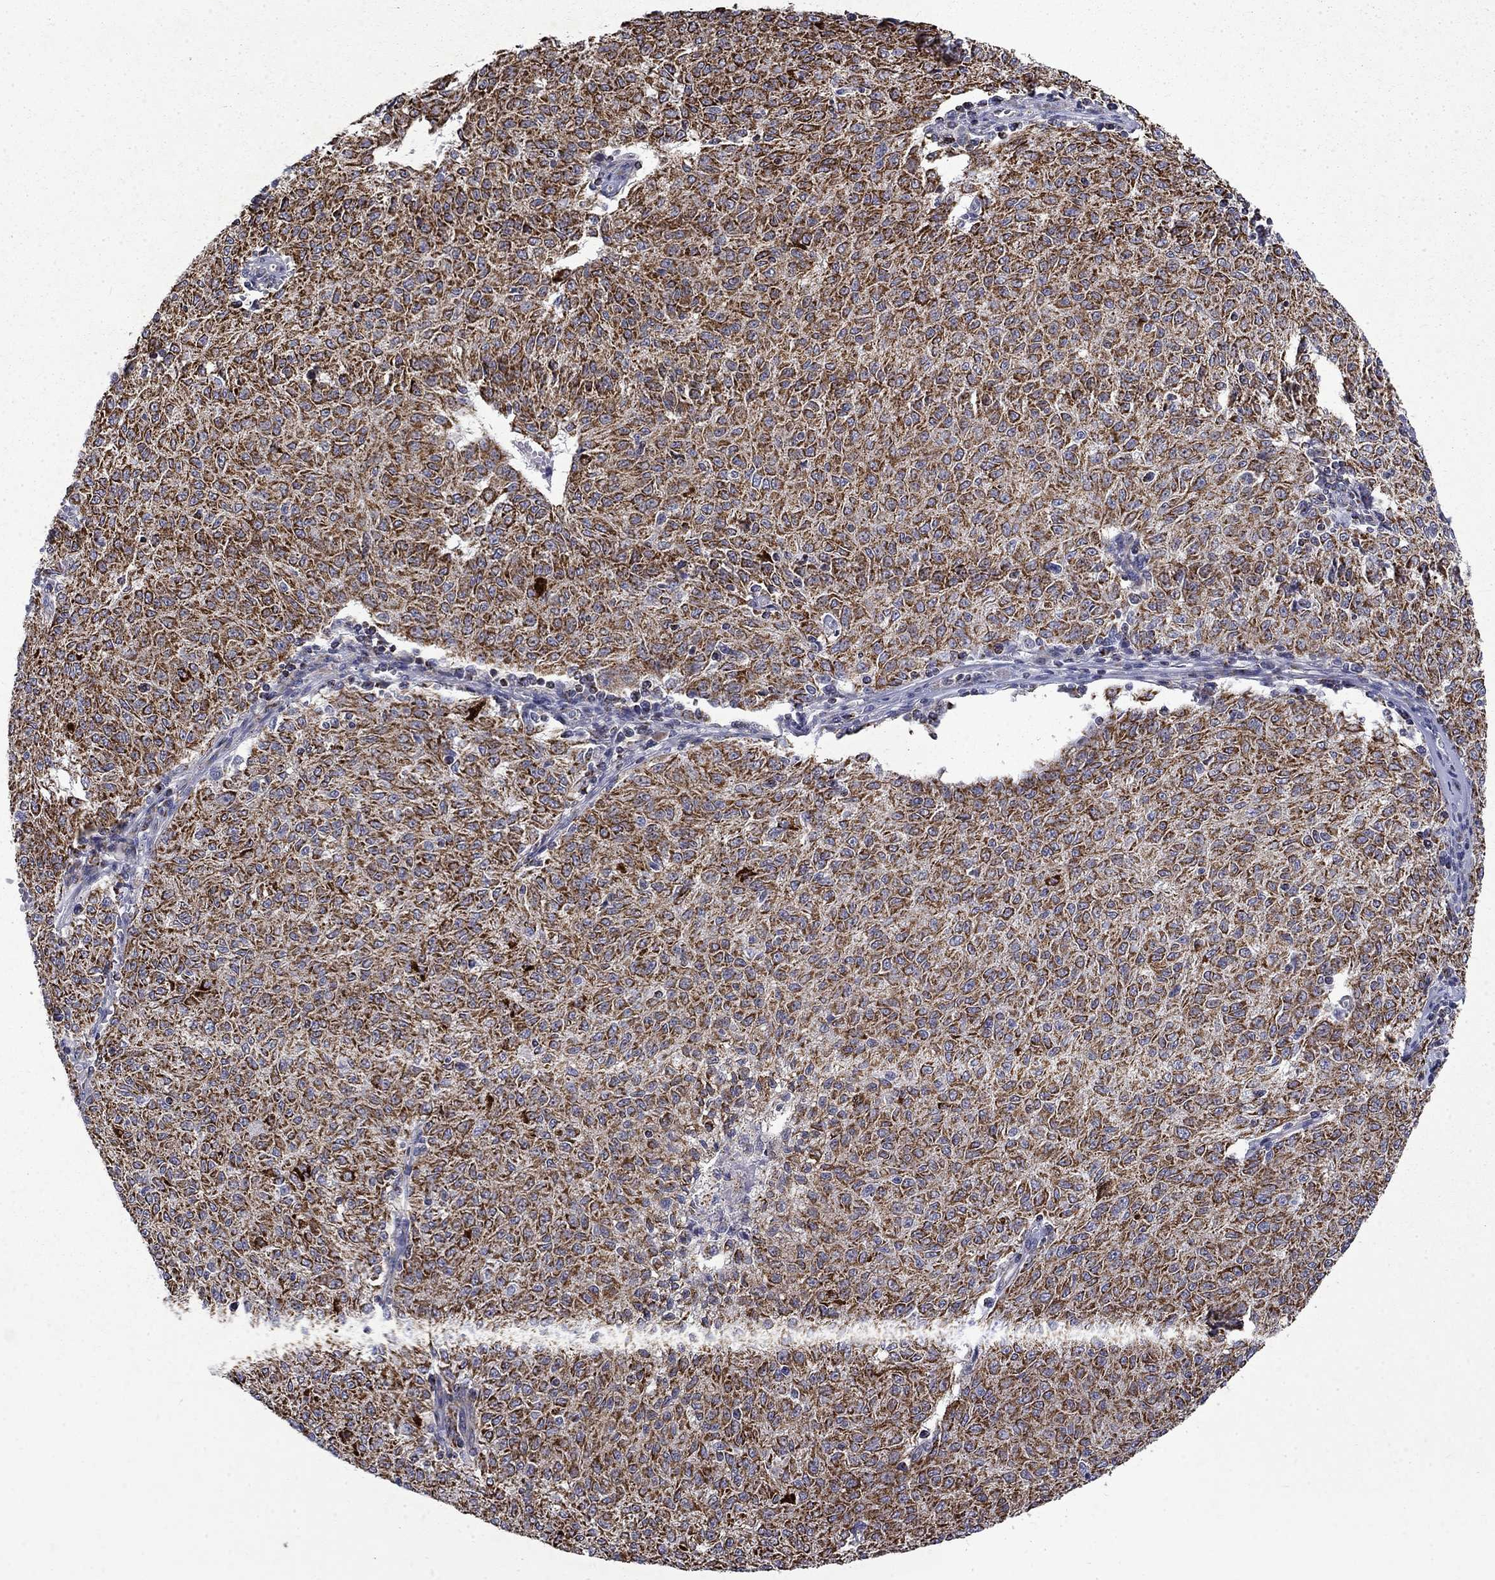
{"staining": {"intensity": "strong", "quantity": ">75%", "location": "cytoplasmic/membranous"}, "tissue": "melanoma", "cell_type": "Tumor cells", "image_type": "cancer", "snomed": [{"axis": "morphology", "description": "Malignant melanoma, NOS"}, {"axis": "topography", "description": "Skin"}], "caption": "High-magnification brightfield microscopy of malignant melanoma stained with DAB (brown) and counterstained with hematoxylin (blue). tumor cells exhibit strong cytoplasmic/membranous positivity is present in approximately>75% of cells.", "gene": "PCBP3", "patient": {"sex": "female", "age": 72}}